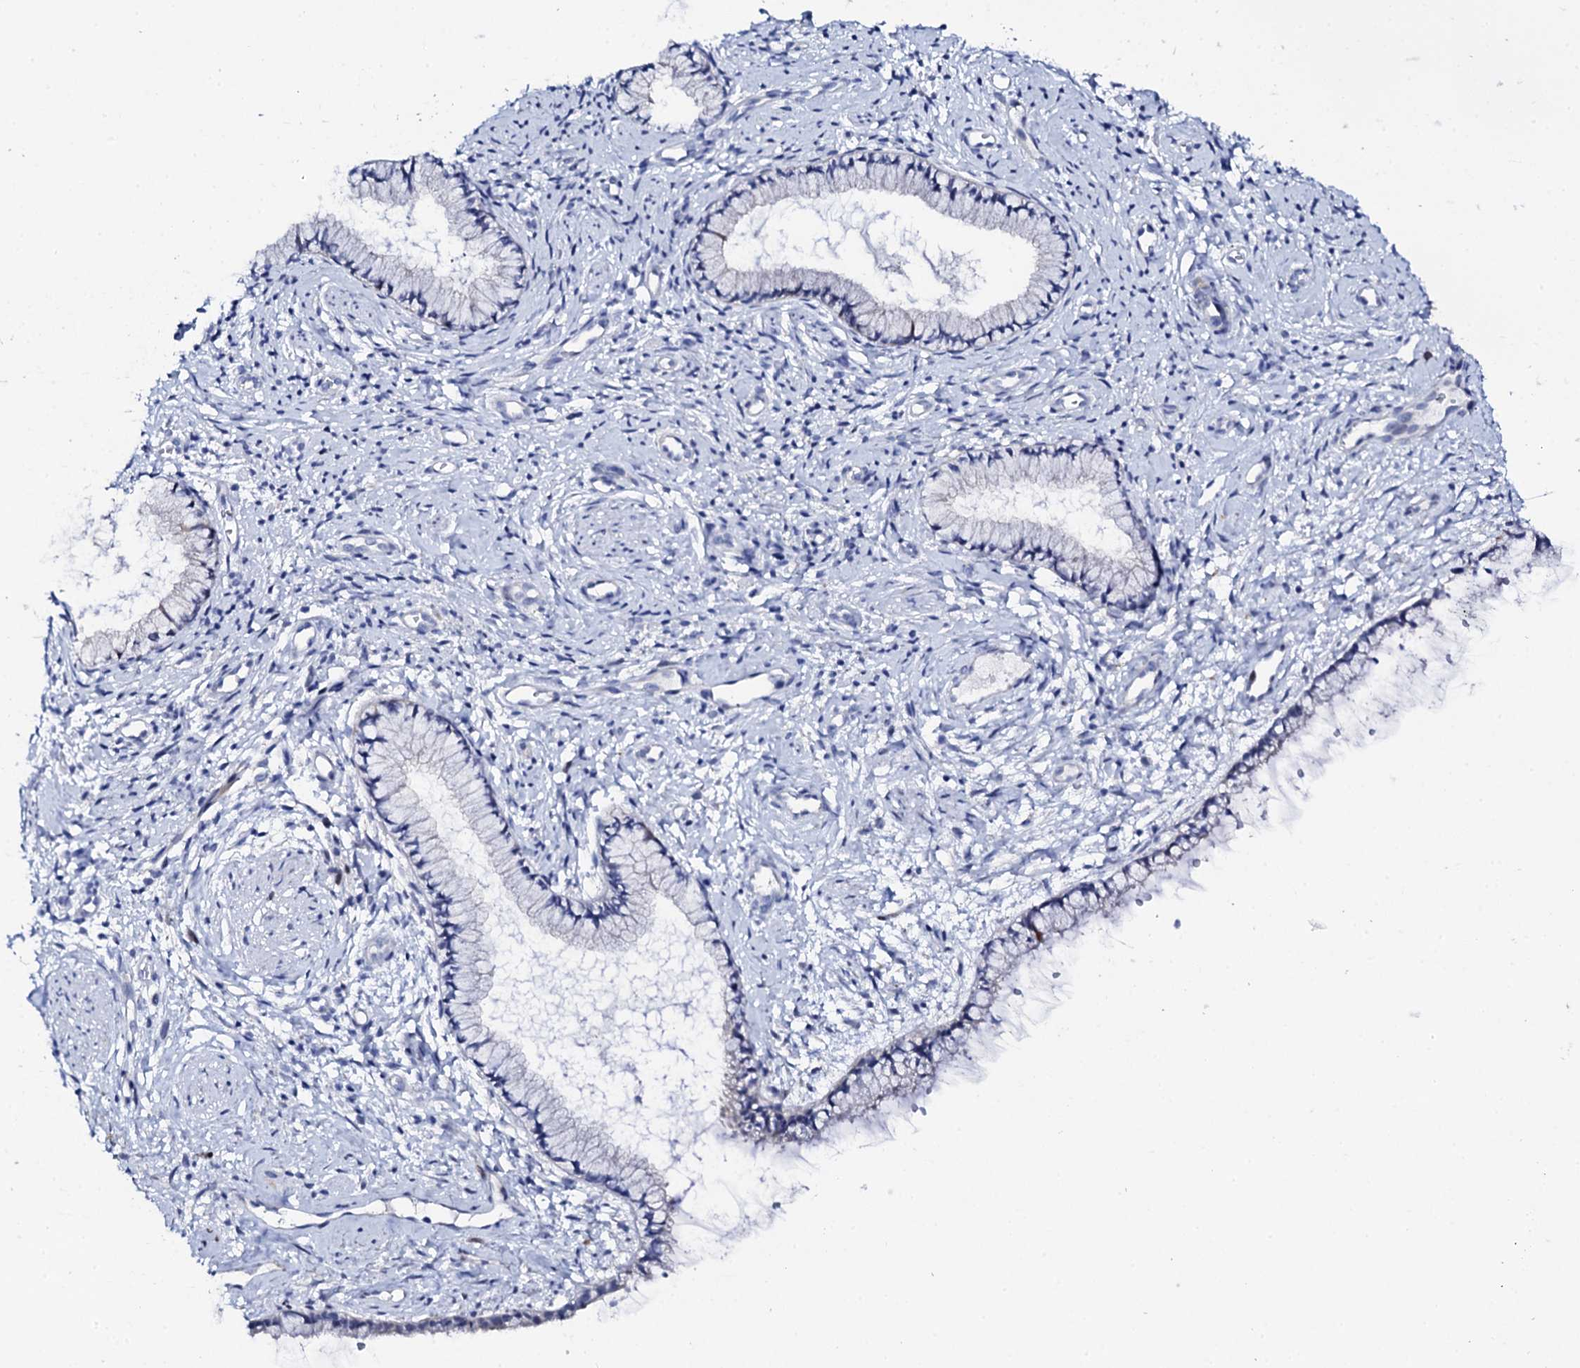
{"staining": {"intensity": "moderate", "quantity": "<25%", "location": "nuclear"}, "tissue": "cervix", "cell_type": "Glandular cells", "image_type": "normal", "snomed": [{"axis": "morphology", "description": "Normal tissue, NOS"}, {"axis": "topography", "description": "Cervix"}], "caption": "A histopathology image of human cervix stained for a protein reveals moderate nuclear brown staining in glandular cells.", "gene": "NUDT13", "patient": {"sex": "female", "age": 57}}